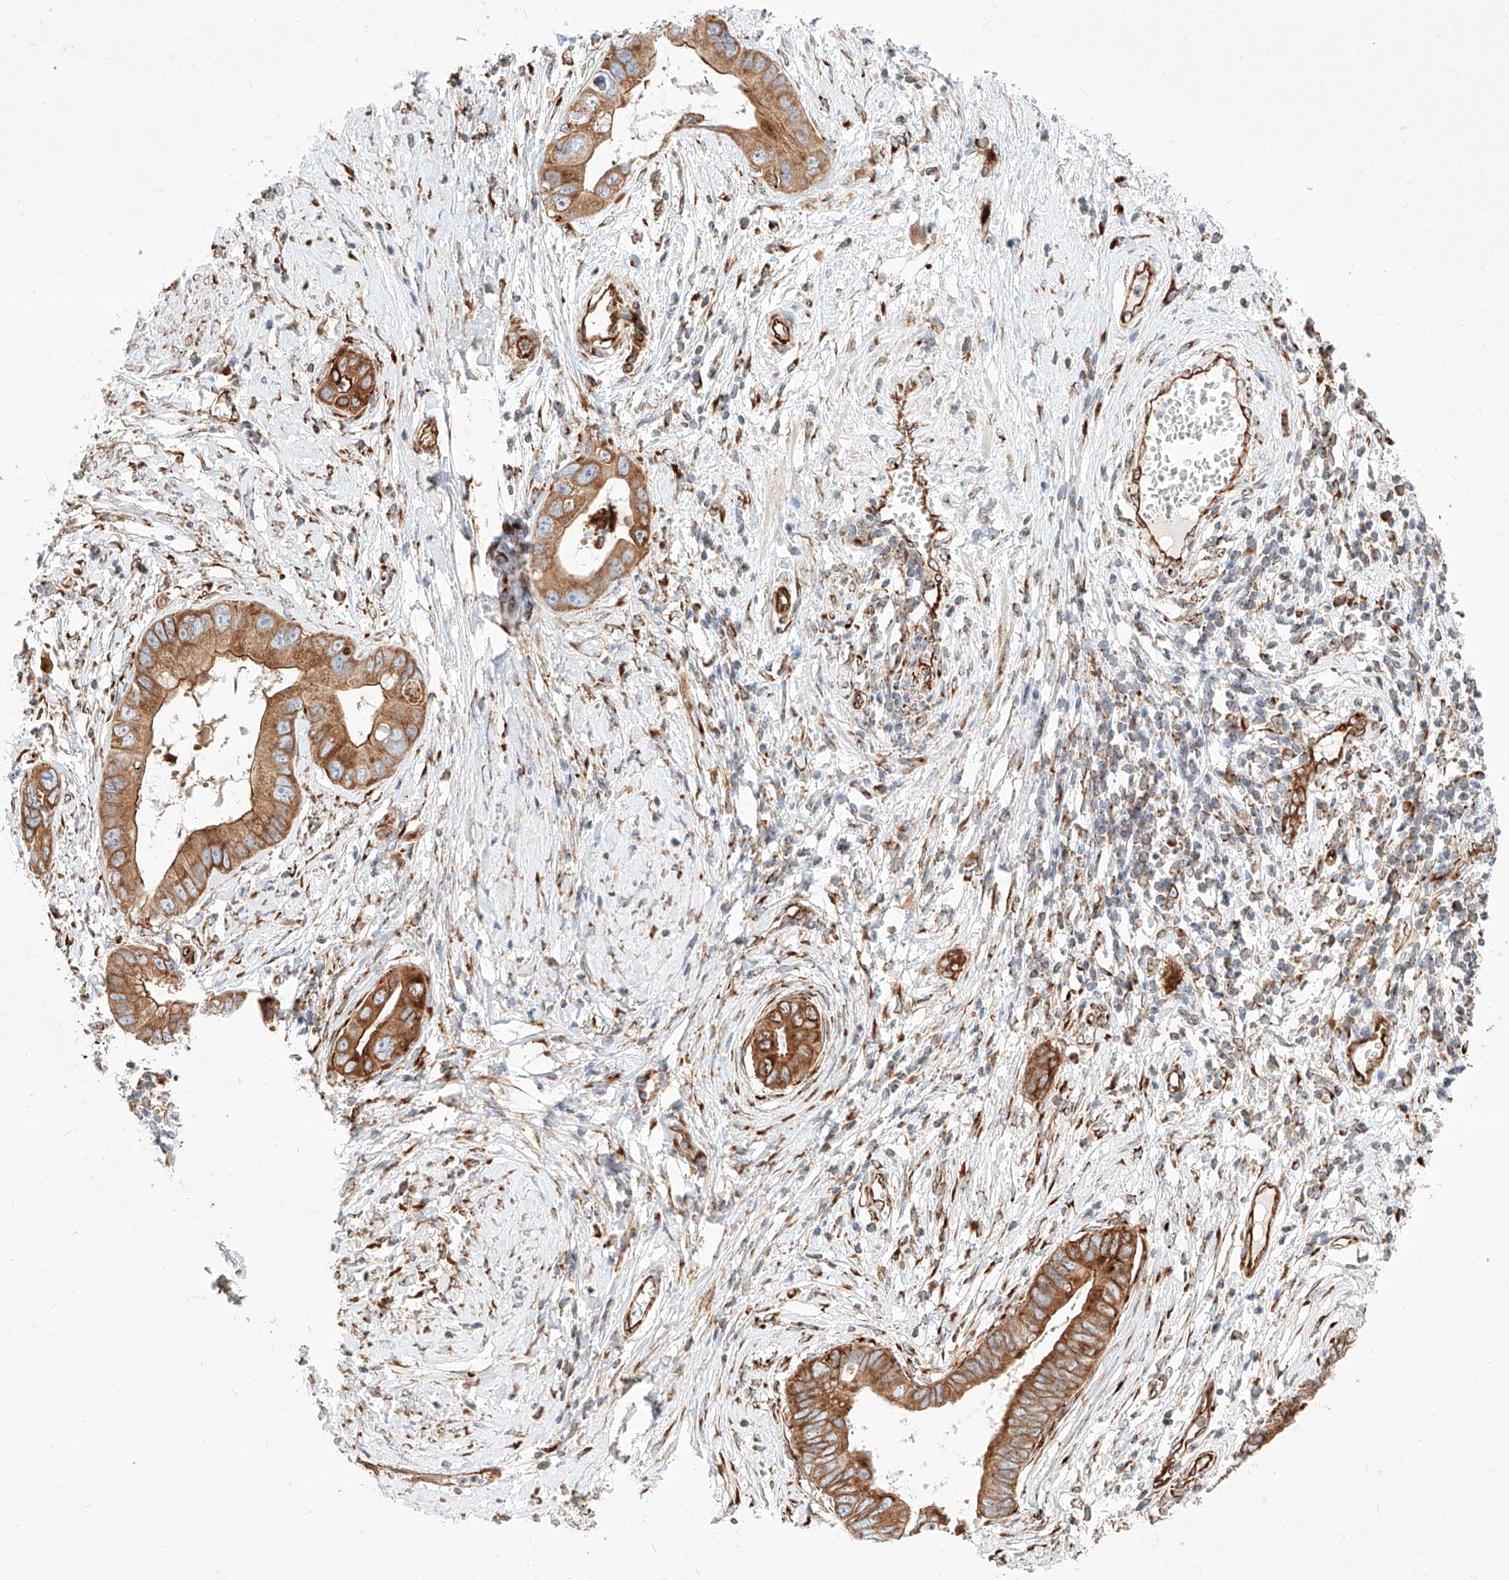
{"staining": {"intensity": "moderate", "quantity": ">75%", "location": "cytoplasmic/membranous"}, "tissue": "cervical cancer", "cell_type": "Tumor cells", "image_type": "cancer", "snomed": [{"axis": "morphology", "description": "Adenocarcinoma, NOS"}, {"axis": "topography", "description": "Cervix"}], "caption": "There is medium levels of moderate cytoplasmic/membranous positivity in tumor cells of cervical cancer, as demonstrated by immunohistochemical staining (brown color).", "gene": "CSGALNACT2", "patient": {"sex": "female", "age": 44}}